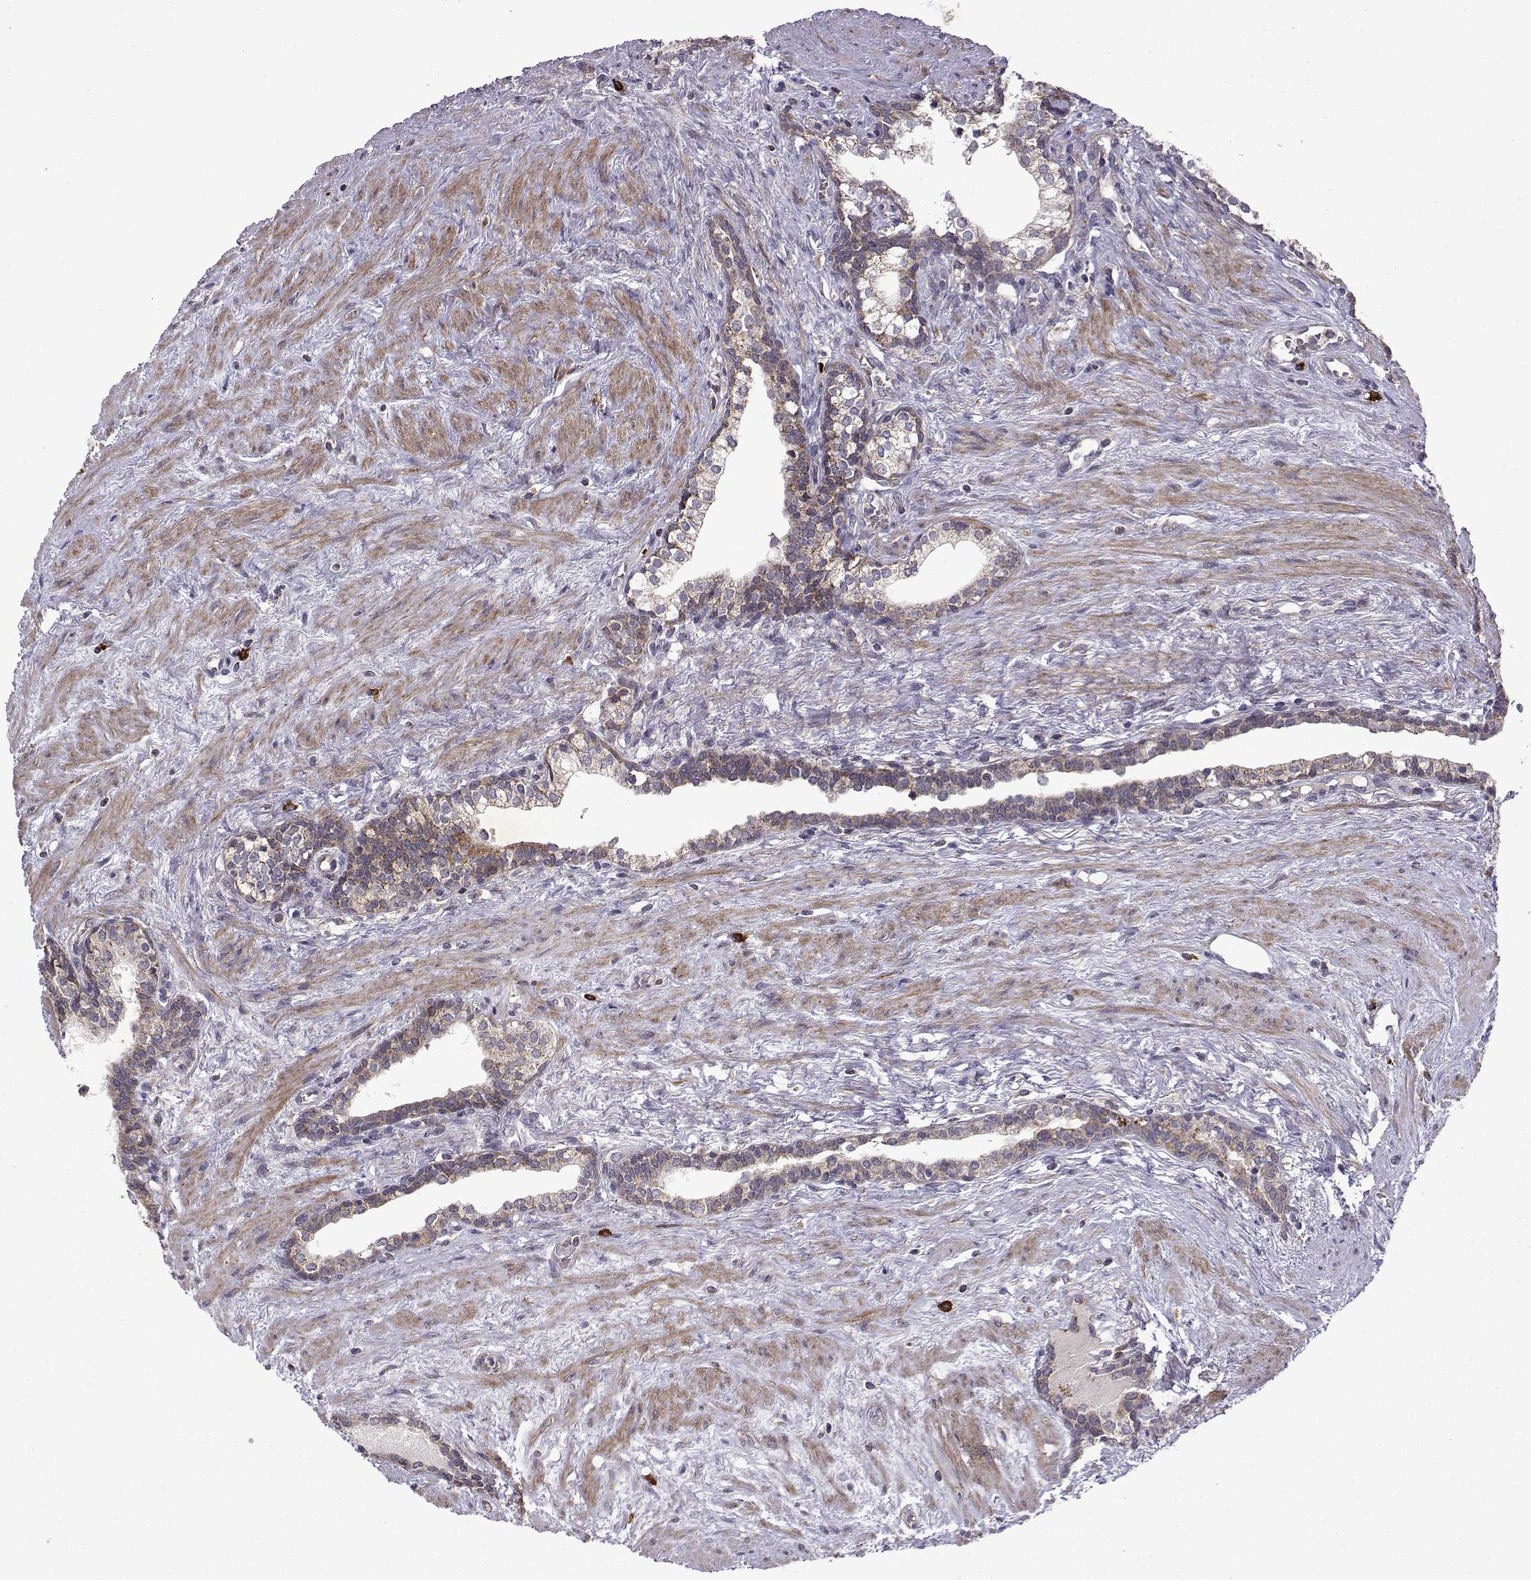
{"staining": {"intensity": "weak", "quantity": "<25%", "location": "cytoplasmic/membranous"}, "tissue": "prostate cancer", "cell_type": "Tumor cells", "image_type": "cancer", "snomed": [{"axis": "morphology", "description": "Adenocarcinoma, NOS"}, {"axis": "morphology", "description": "Adenocarcinoma, High grade"}, {"axis": "topography", "description": "Prostate"}], "caption": "DAB (3,3'-diaminobenzidine) immunohistochemical staining of human adenocarcinoma (prostate) reveals no significant positivity in tumor cells.", "gene": "TAB2", "patient": {"sex": "male", "age": 61}}